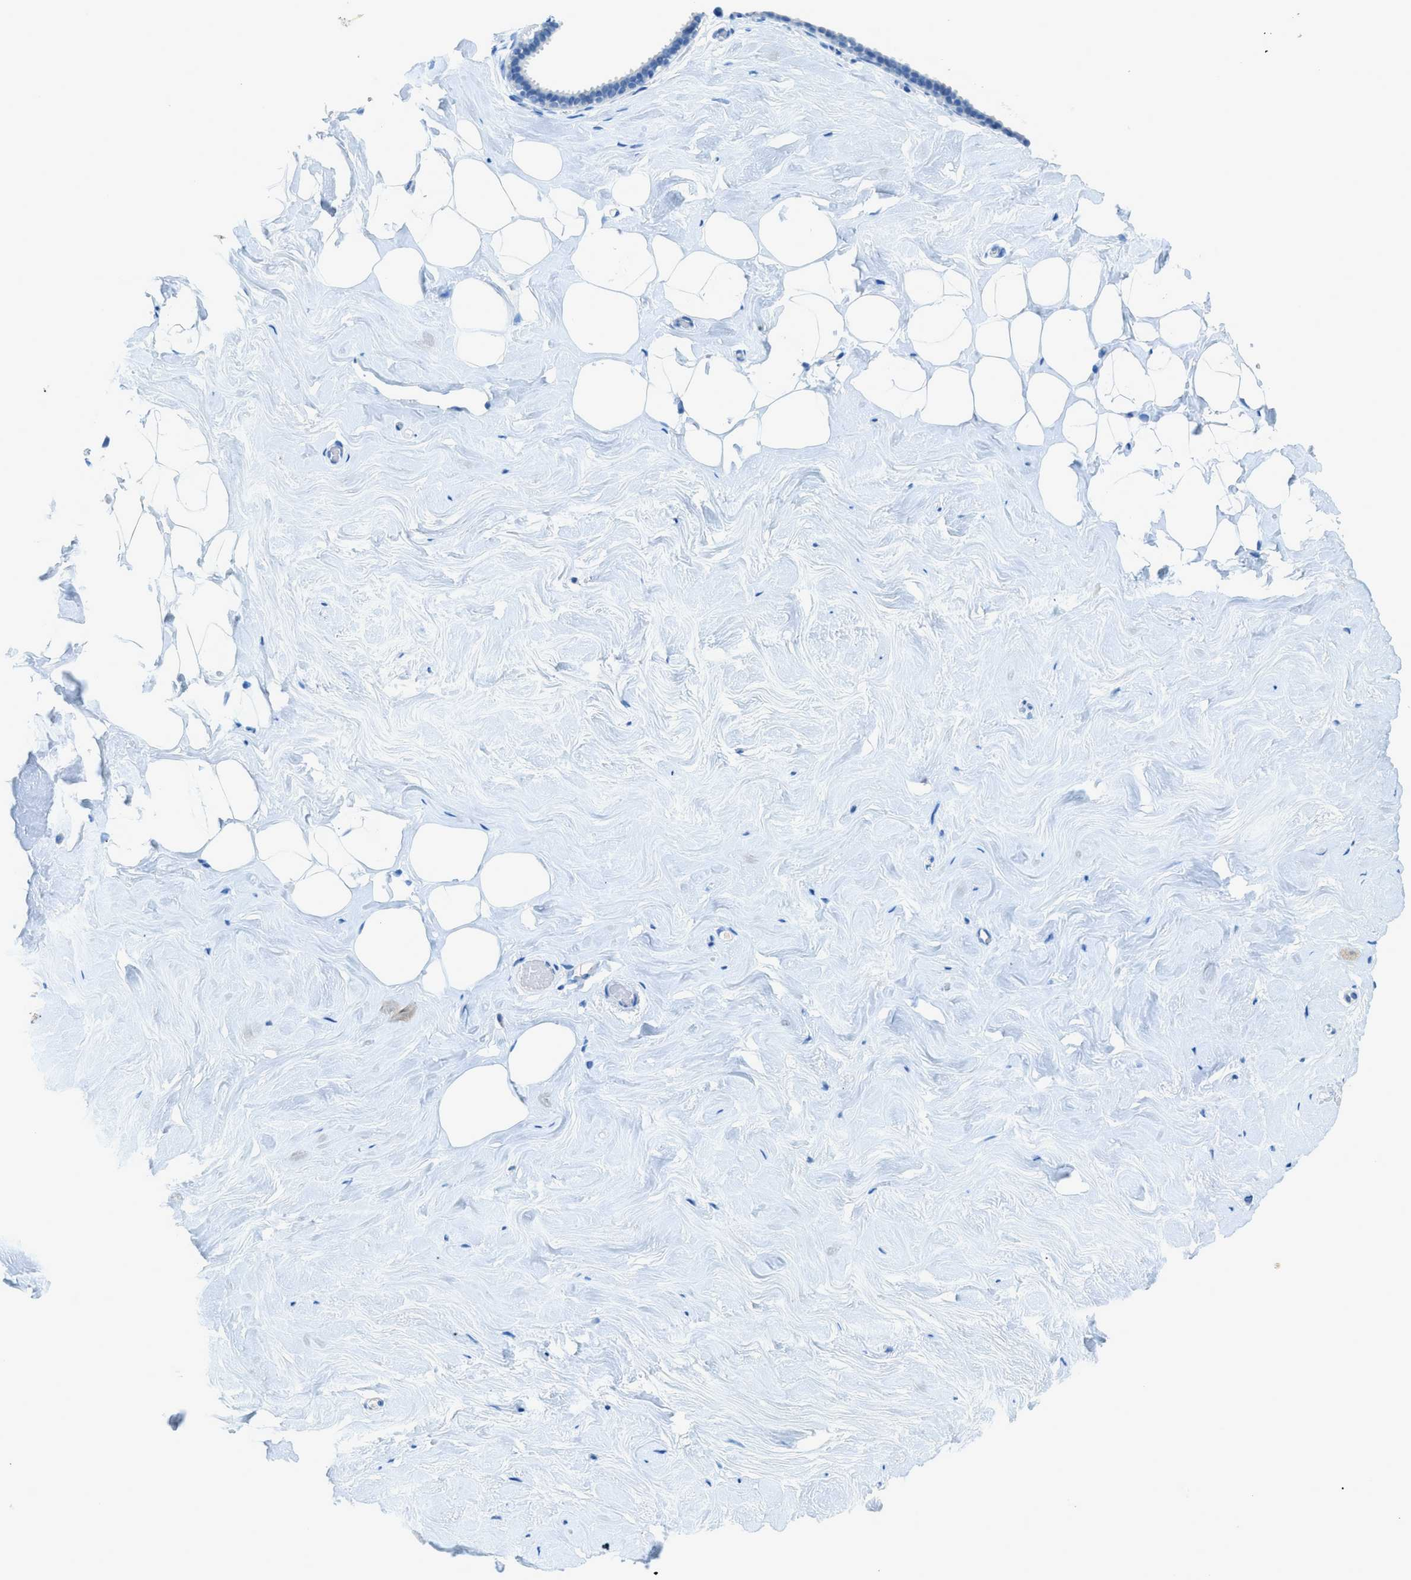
{"staining": {"intensity": "negative", "quantity": "none", "location": "none"}, "tissue": "breast", "cell_type": "Adipocytes", "image_type": "normal", "snomed": [{"axis": "morphology", "description": "Normal tissue, NOS"}, {"axis": "topography", "description": "Breast"}], "caption": "DAB immunohistochemical staining of benign human breast reveals no significant positivity in adipocytes. (DAB (3,3'-diaminobenzidine) IHC with hematoxylin counter stain).", "gene": "ACAN", "patient": {"sex": "female", "age": 75}}